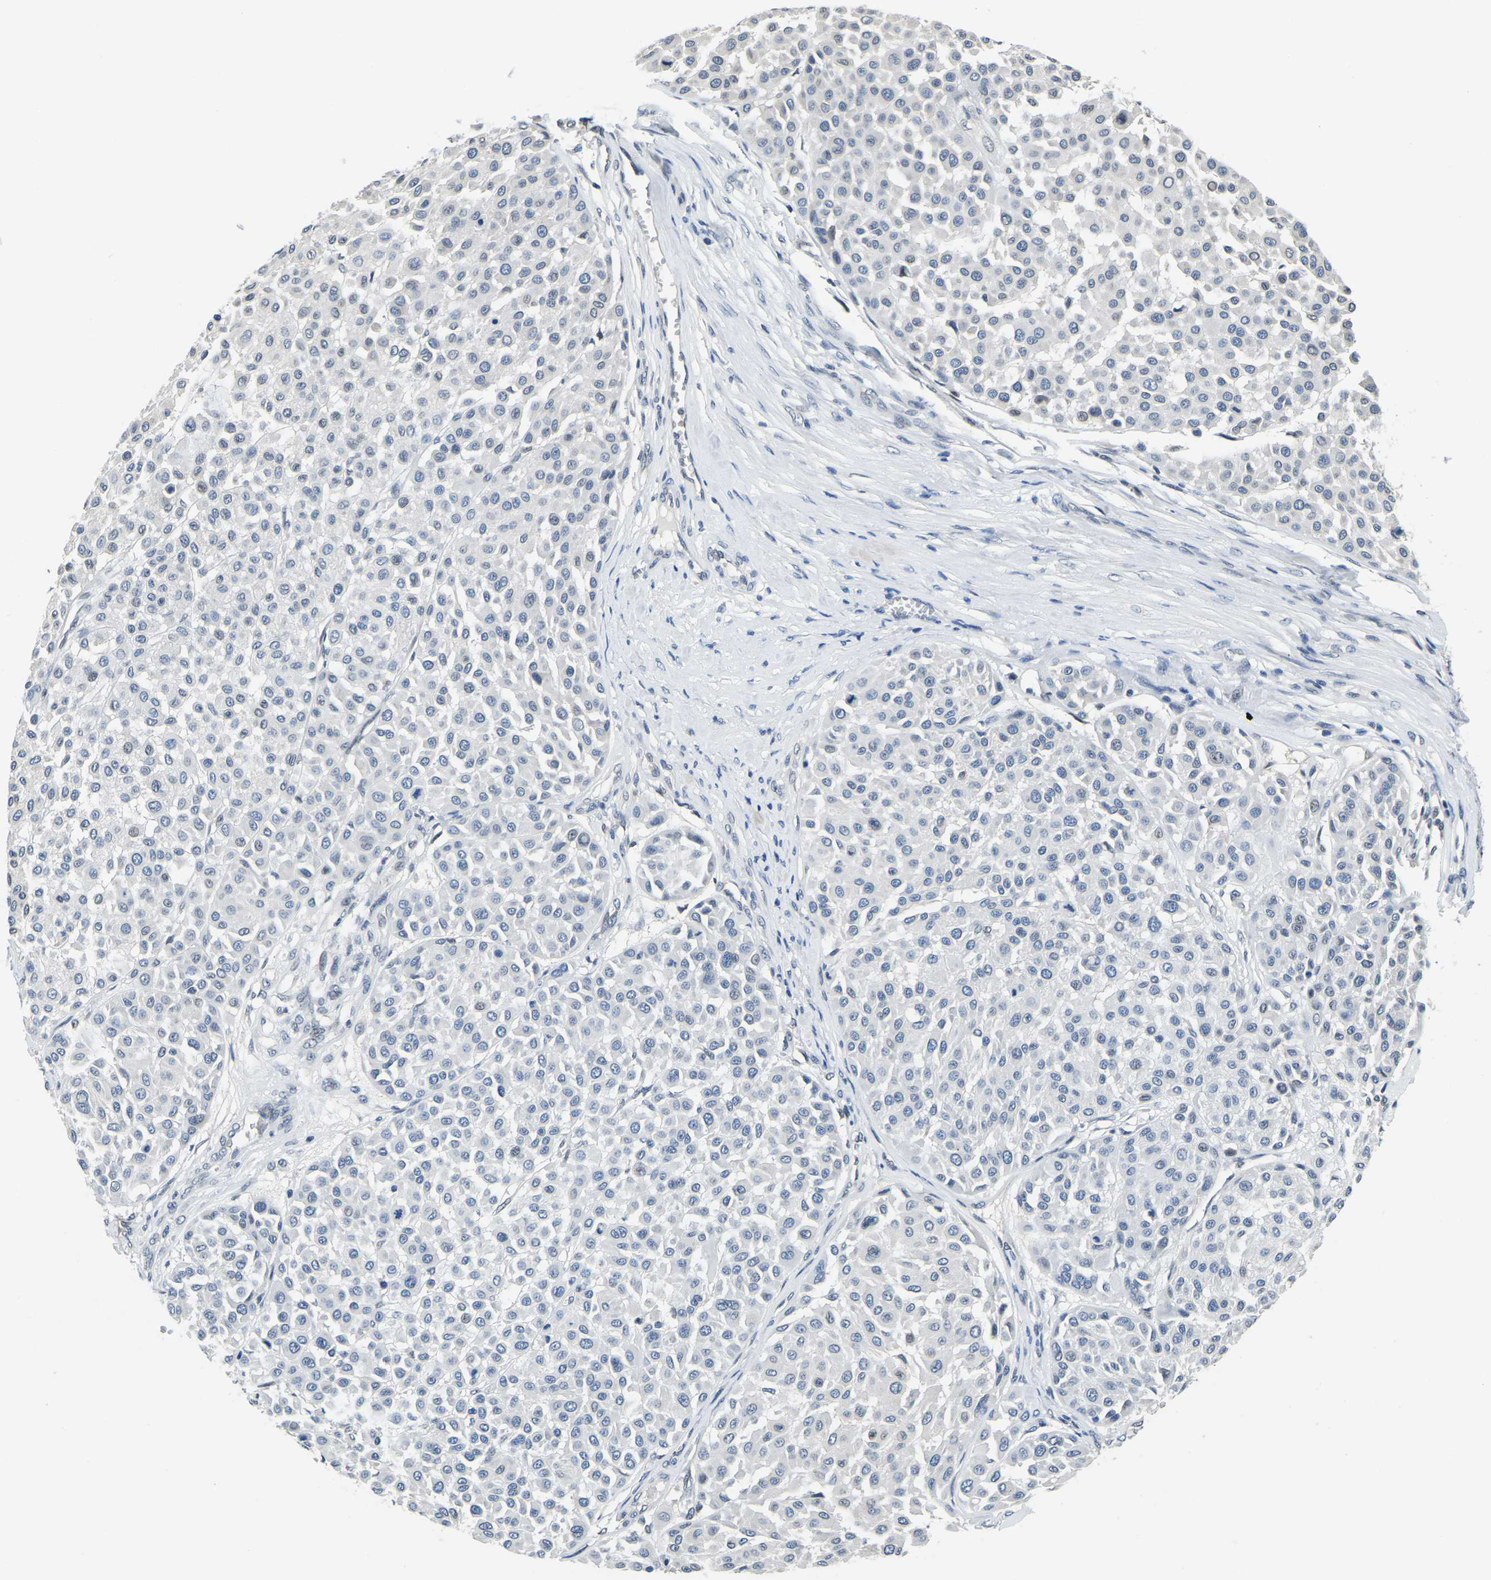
{"staining": {"intensity": "negative", "quantity": "none", "location": "none"}, "tissue": "melanoma", "cell_type": "Tumor cells", "image_type": "cancer", "snomed": [{"axis": "morphology", "description": "Malignant melanoma, Metastatic site"}, {"axis": "topography", "description": "Soft tissue"}], "caption": "This is an immunohistochemistry (IHC) histopathology image of melanoma. There is no positivity in tumor cells.", "gene": "RANBP2", "patient": {"sex": "male", "age": 41}}